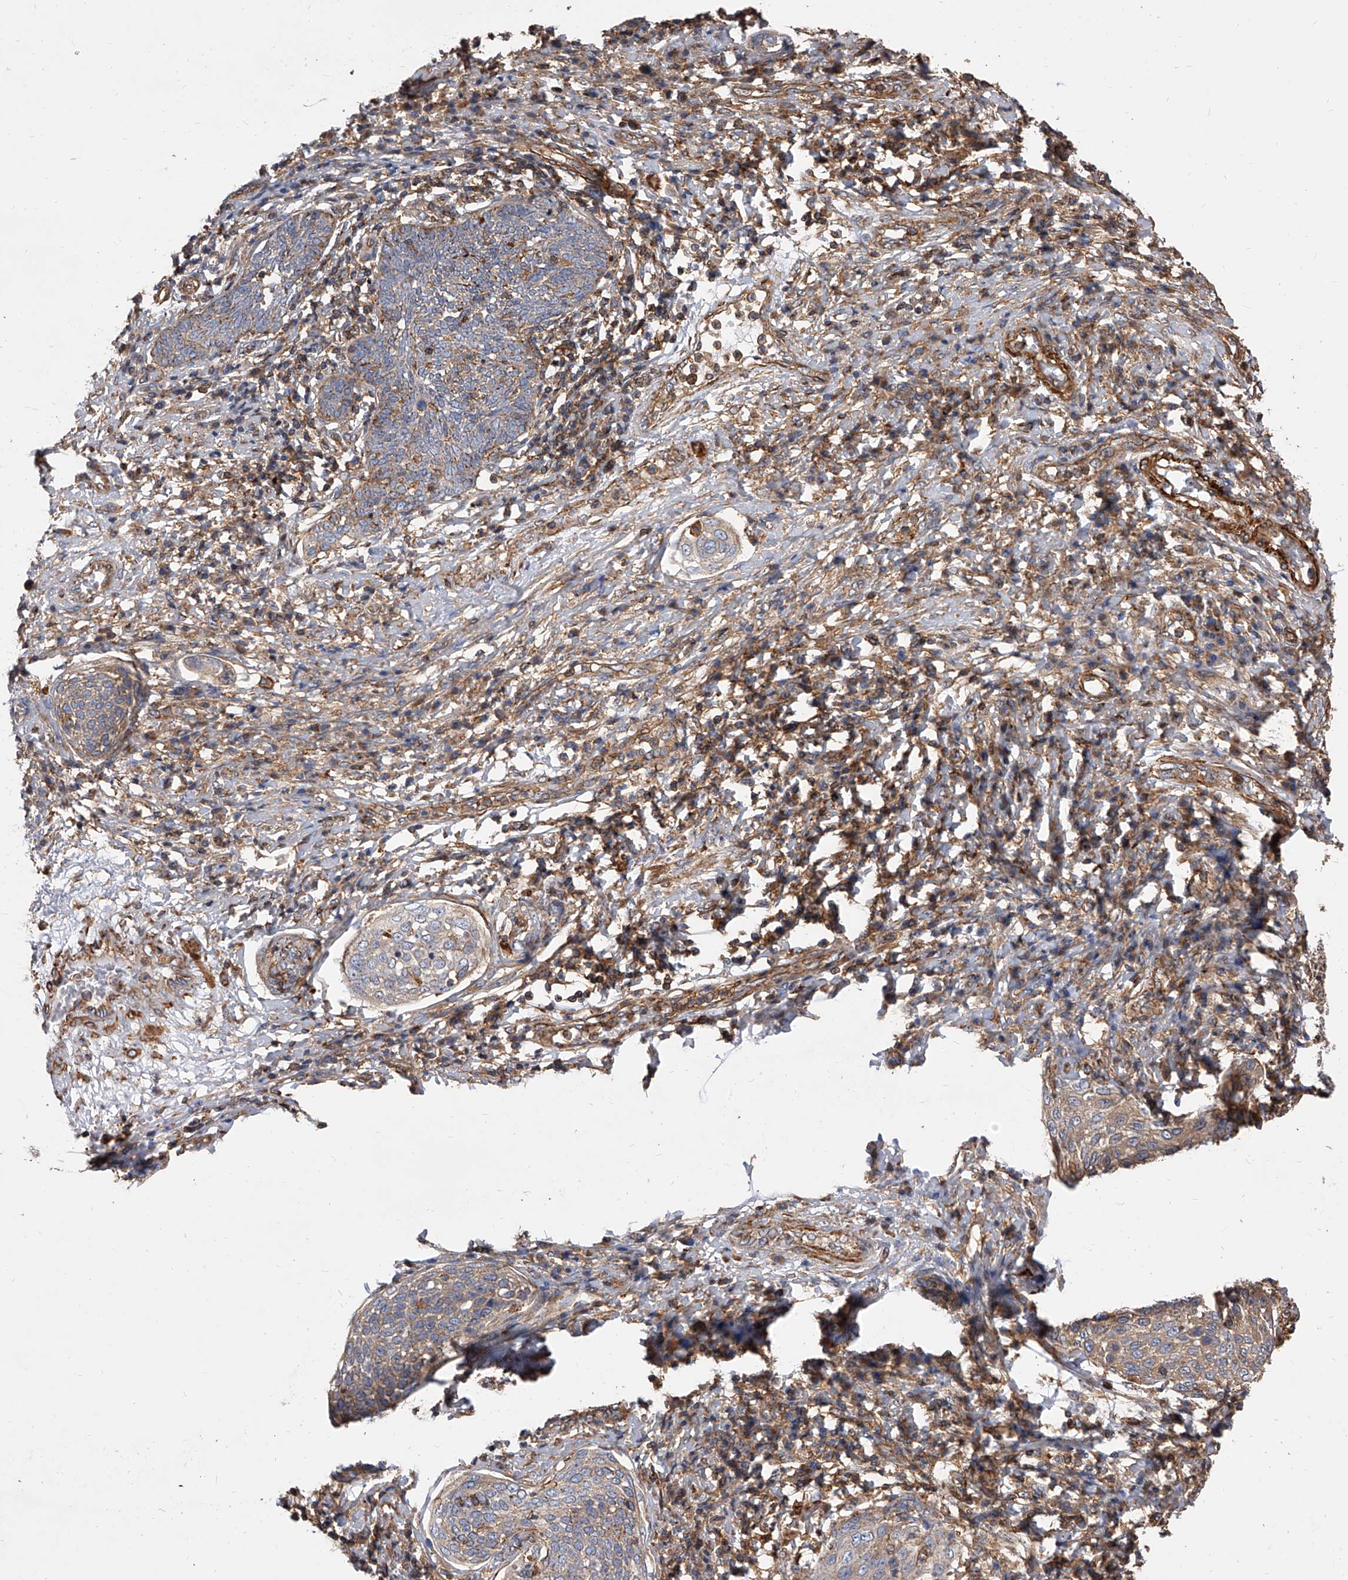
{"staining": {"intensity": "weak", "quantity": ">75%", "location": "cytoplasmic/membranous"}, "tissue": "cervical cancer", "cell_type": "Tumor cells", "image_type": "cancer", "snomed": [{"axis": "morphology", "description": "Squamous cell carcinoma, NOS"}, {"axis": "topography", "description": "Cervix"}], "caption": "A high-resolution micrograph shows immunohistochemistry (IHC) staining of squamous cell carcinoma (cervical), which shows weak cytoplasmic/membranous positivity in about >75% of tumor cells. (IHC, brightfield microscopy, high magnification).", "gene": "PISD", "patient": {"sex": "female", "age": 34}}